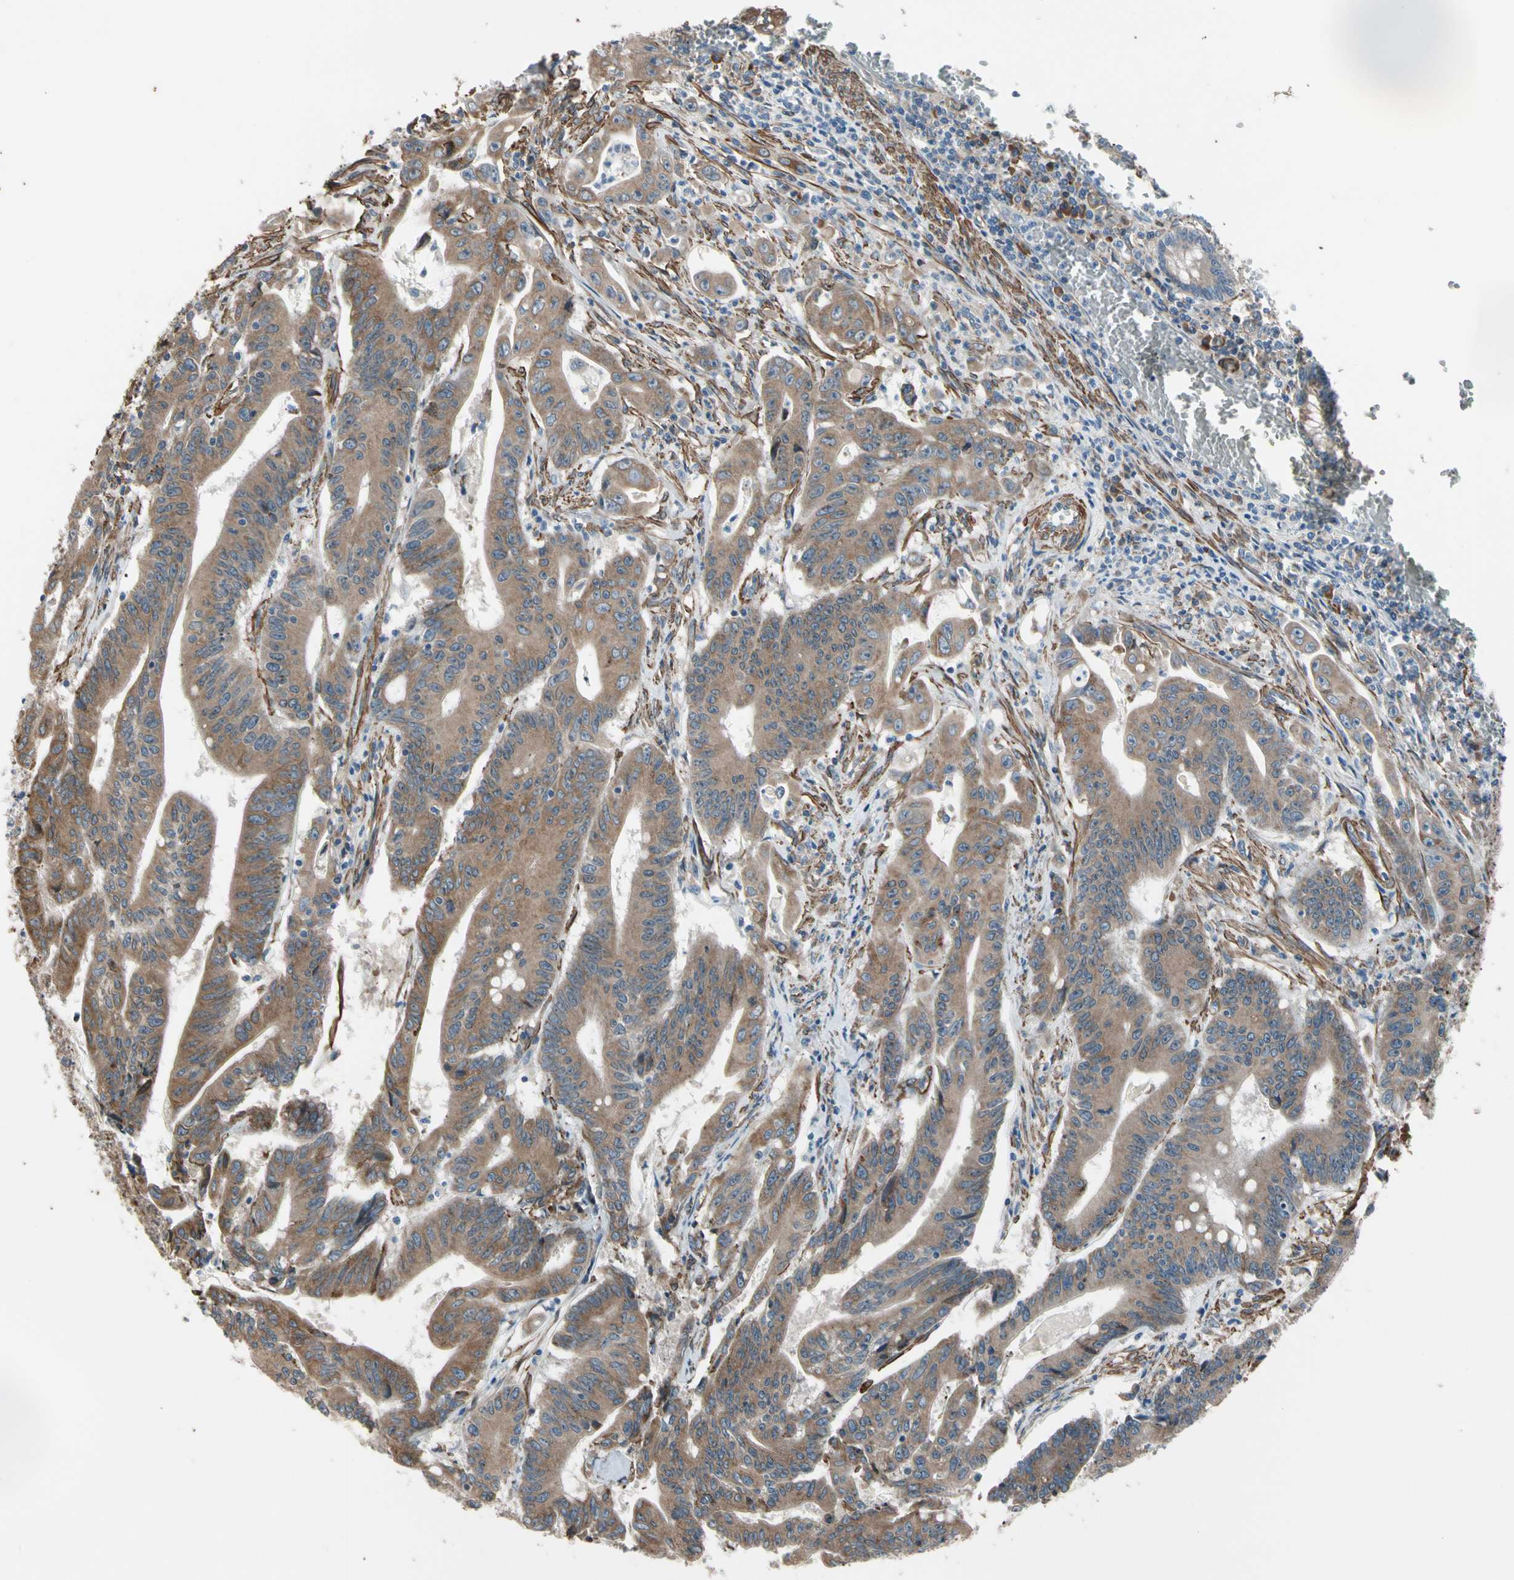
{"staining": {"intensity": "moderate", "quantity": ">75%", "location": "cytoplasmic/membranous"}, "tissue": "colorectal cancer", "cell_type": "Tumor cells", "image_type": "cancer", "snomed": [{"axis": "morphology", "description": "Adenocarcinoma, NOS"}, {"axis": "topography", "description": "Colon"}], "caption": "The histopathology image shows staining of colorectal cancer, revealing moderate cytoplasmic/membranous protein positivity (brown color) within tumor cells.", "gene": "LIMK2", "patient": {"sex": "male", "age": 45}}